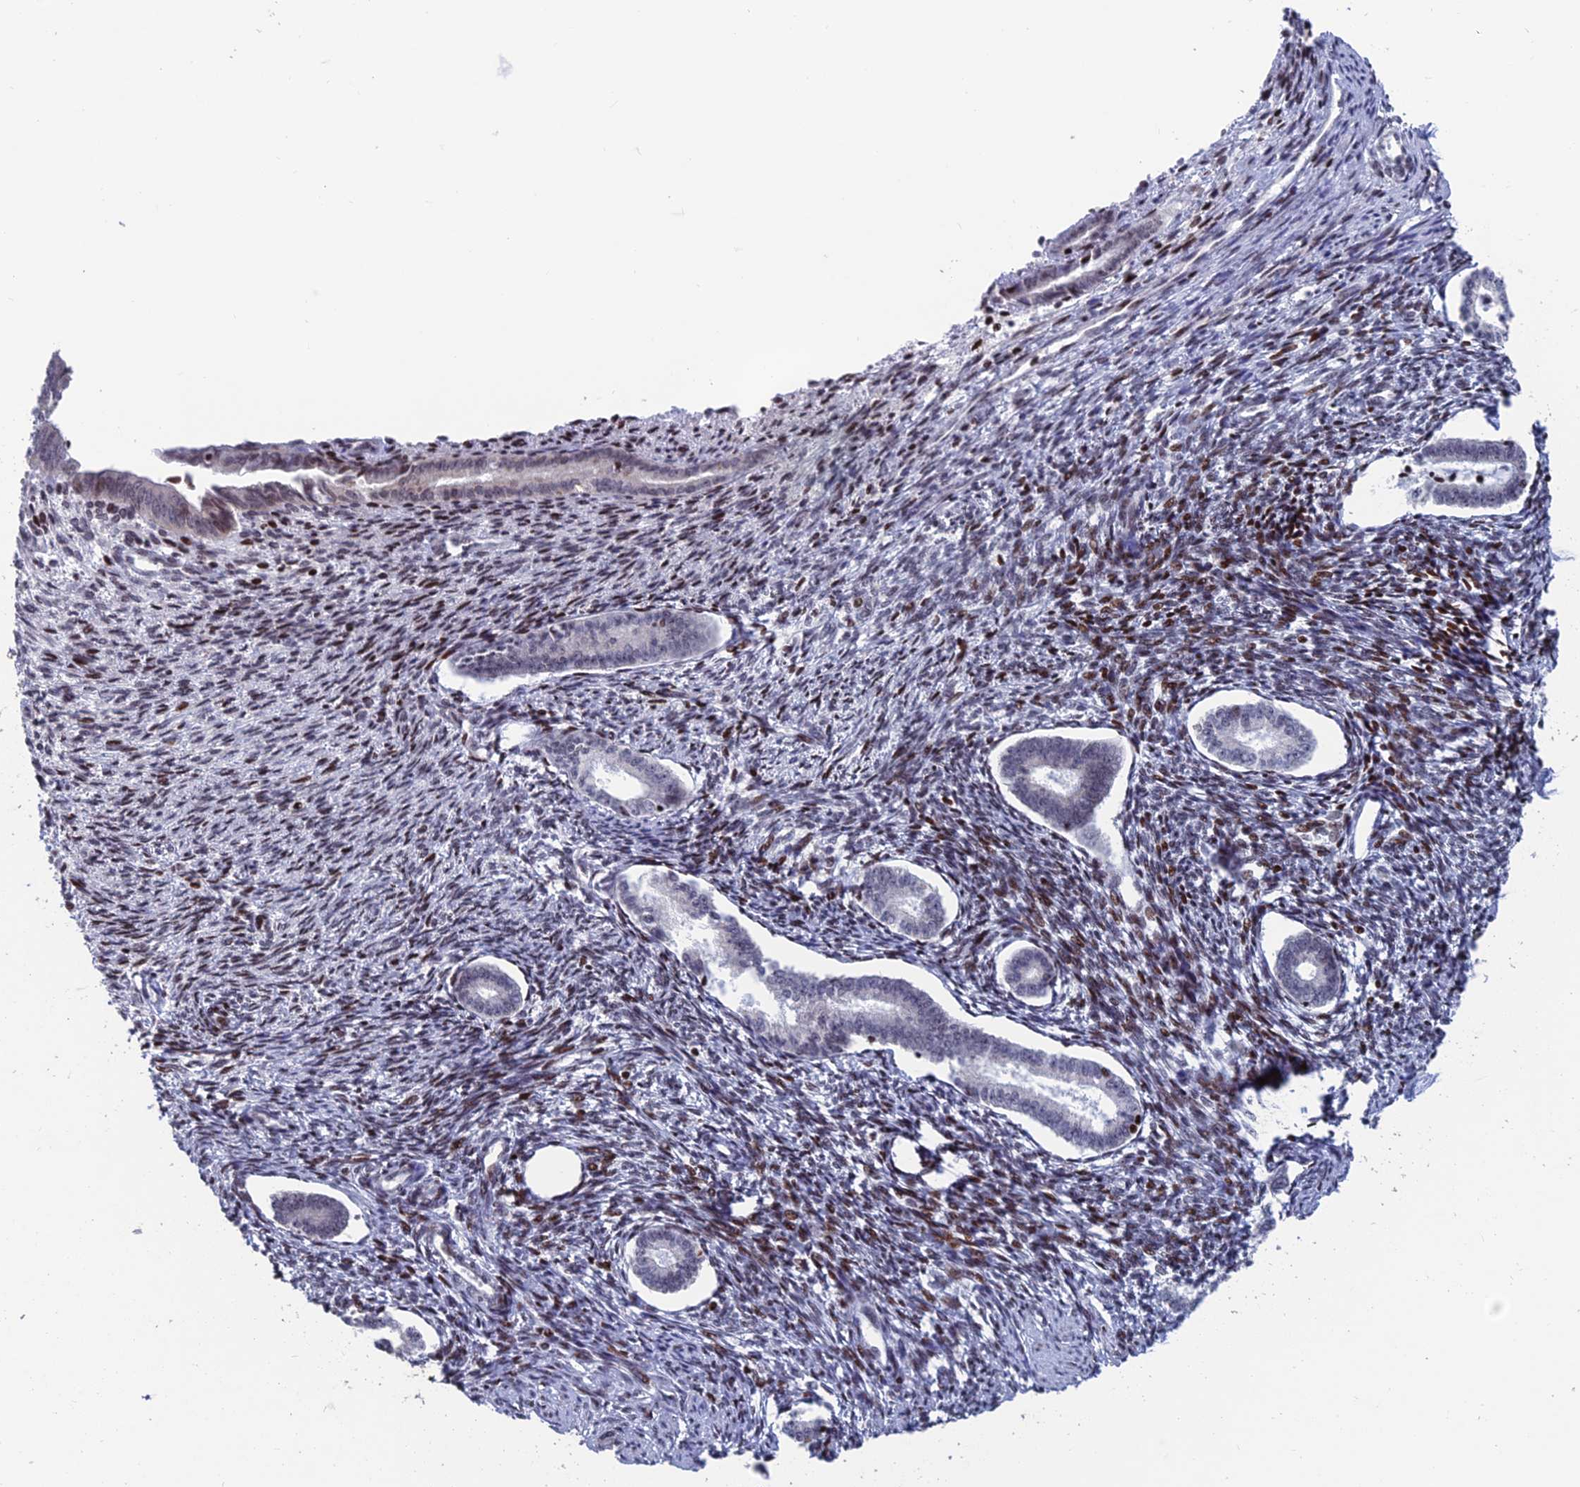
{"staining": {"intensity": "moderate", "quantity": "<25%", "location": "nuclear"}, "tissue": "endometrium", "cell_type": "Cells in endometrial stroma", "image_type": "normal", "snomed": [{"axis": "morphology", "description": "Normal tissue, NOS"}, {"axis": "topography", "description": "Endometrium"}], "caption": "Cells in endometrial stroma show low levels of moderate nuclear expression in about <25% of cells in normal endometrium. The staining was performed using DAB to visualize the protein expression in brown, while the nuclei were stained in blue with hematoxylin (Magnification: 20x).", "gene": "AFF3", "patient": {"sex": "female", "age": 56}}